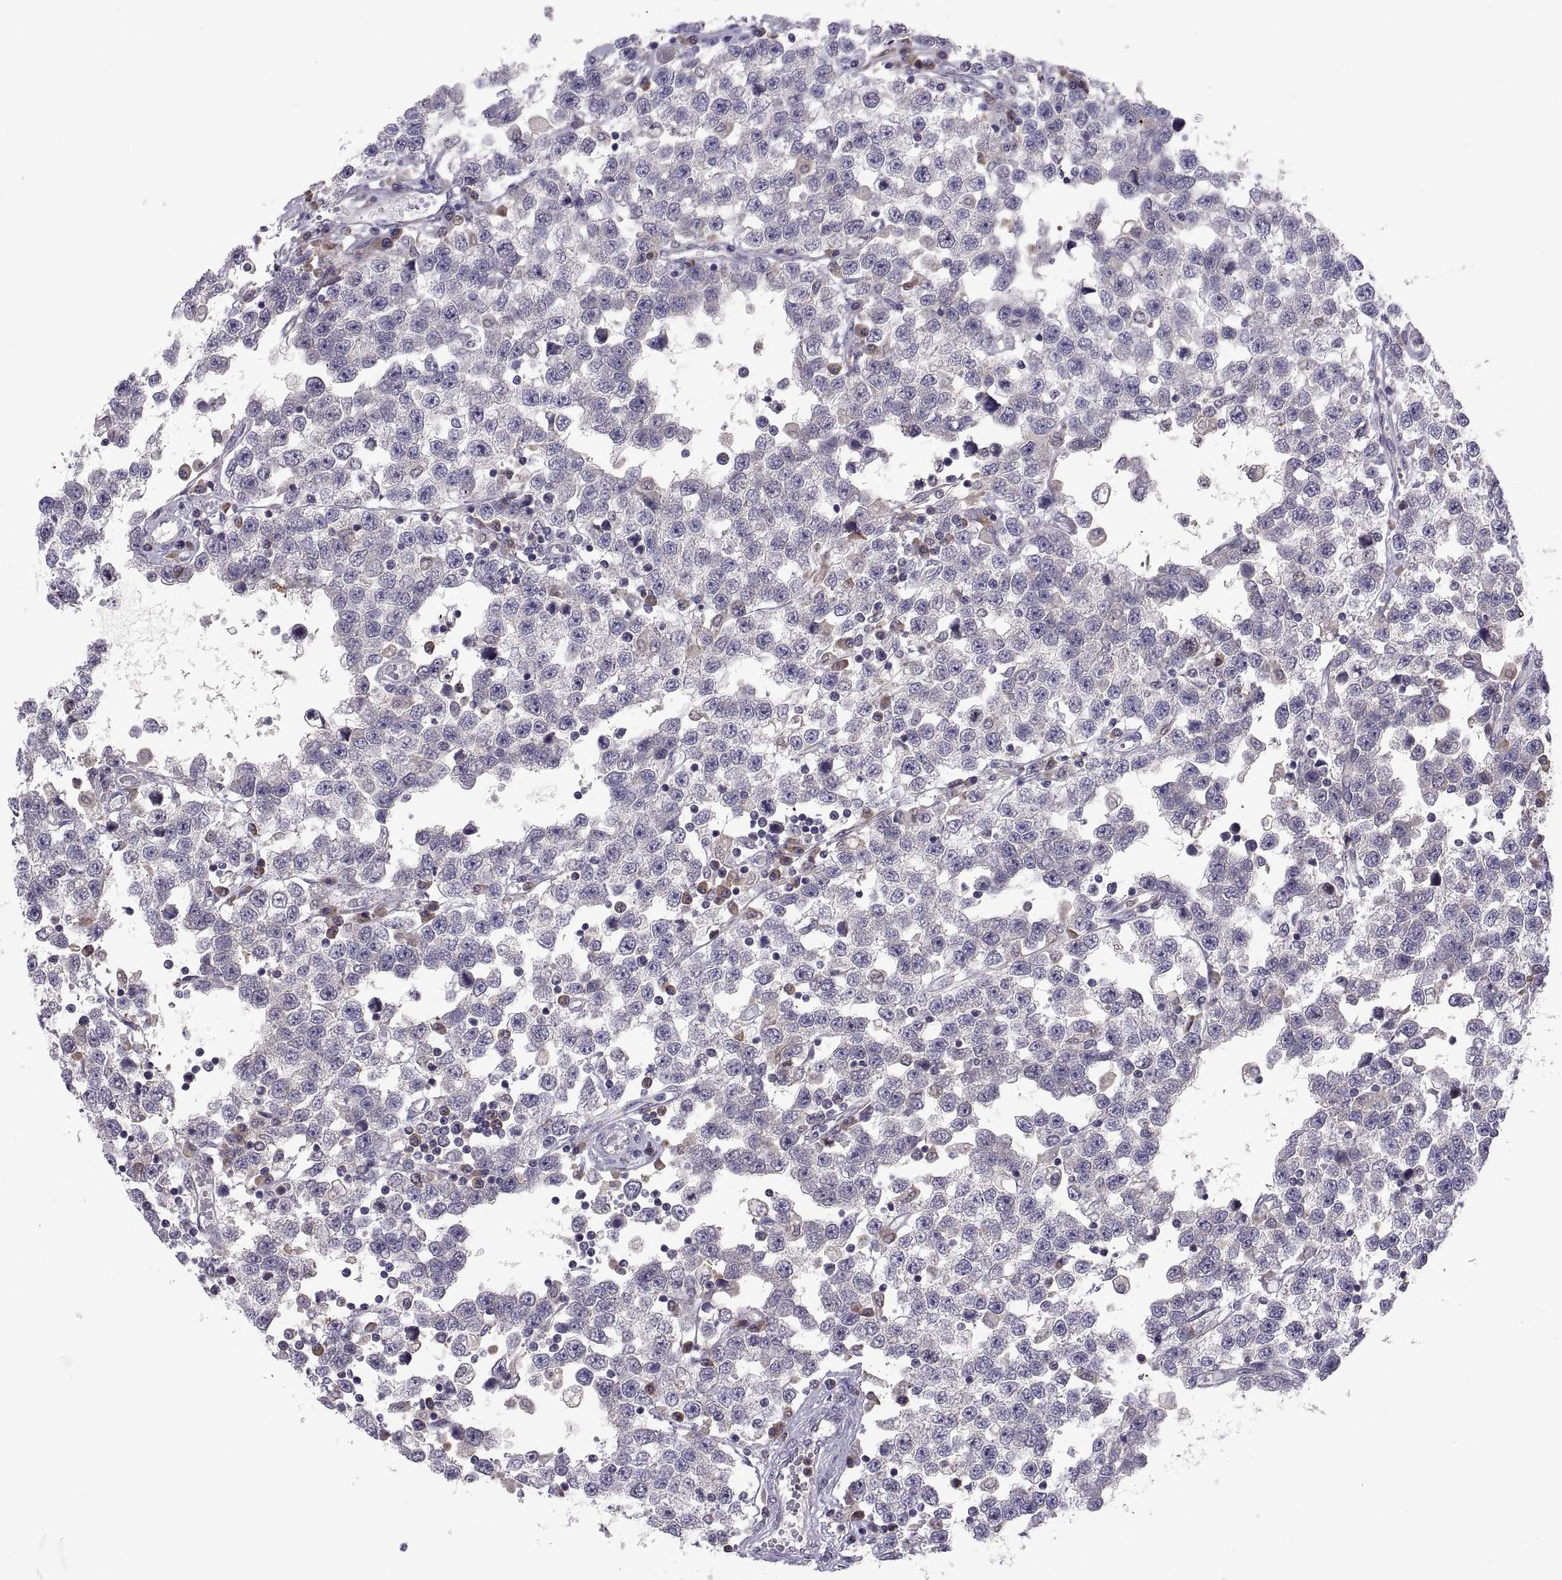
{"staining": {"intensity": "negative", "quantity": "none", "location": "none"}, "tissue": "testis cancer", "cell_type": "Tumor cells", "image_type": "cancer", "snomed": [{"axis": "morphology", "description": "Seminoma, NOS"}, {"axis": "topography", "description": "Testis"}], "caption": "Immunohistochemistry of seminoma (testis) shows no positivity in tumor cells. The staining is performed using DAB (3,3'-diaminobenzidine) brown chromogen with nuclei counter-stained in using hematoxylin.", "gene": "PKP1", "patient": {"sex": "male", "age": 34}}